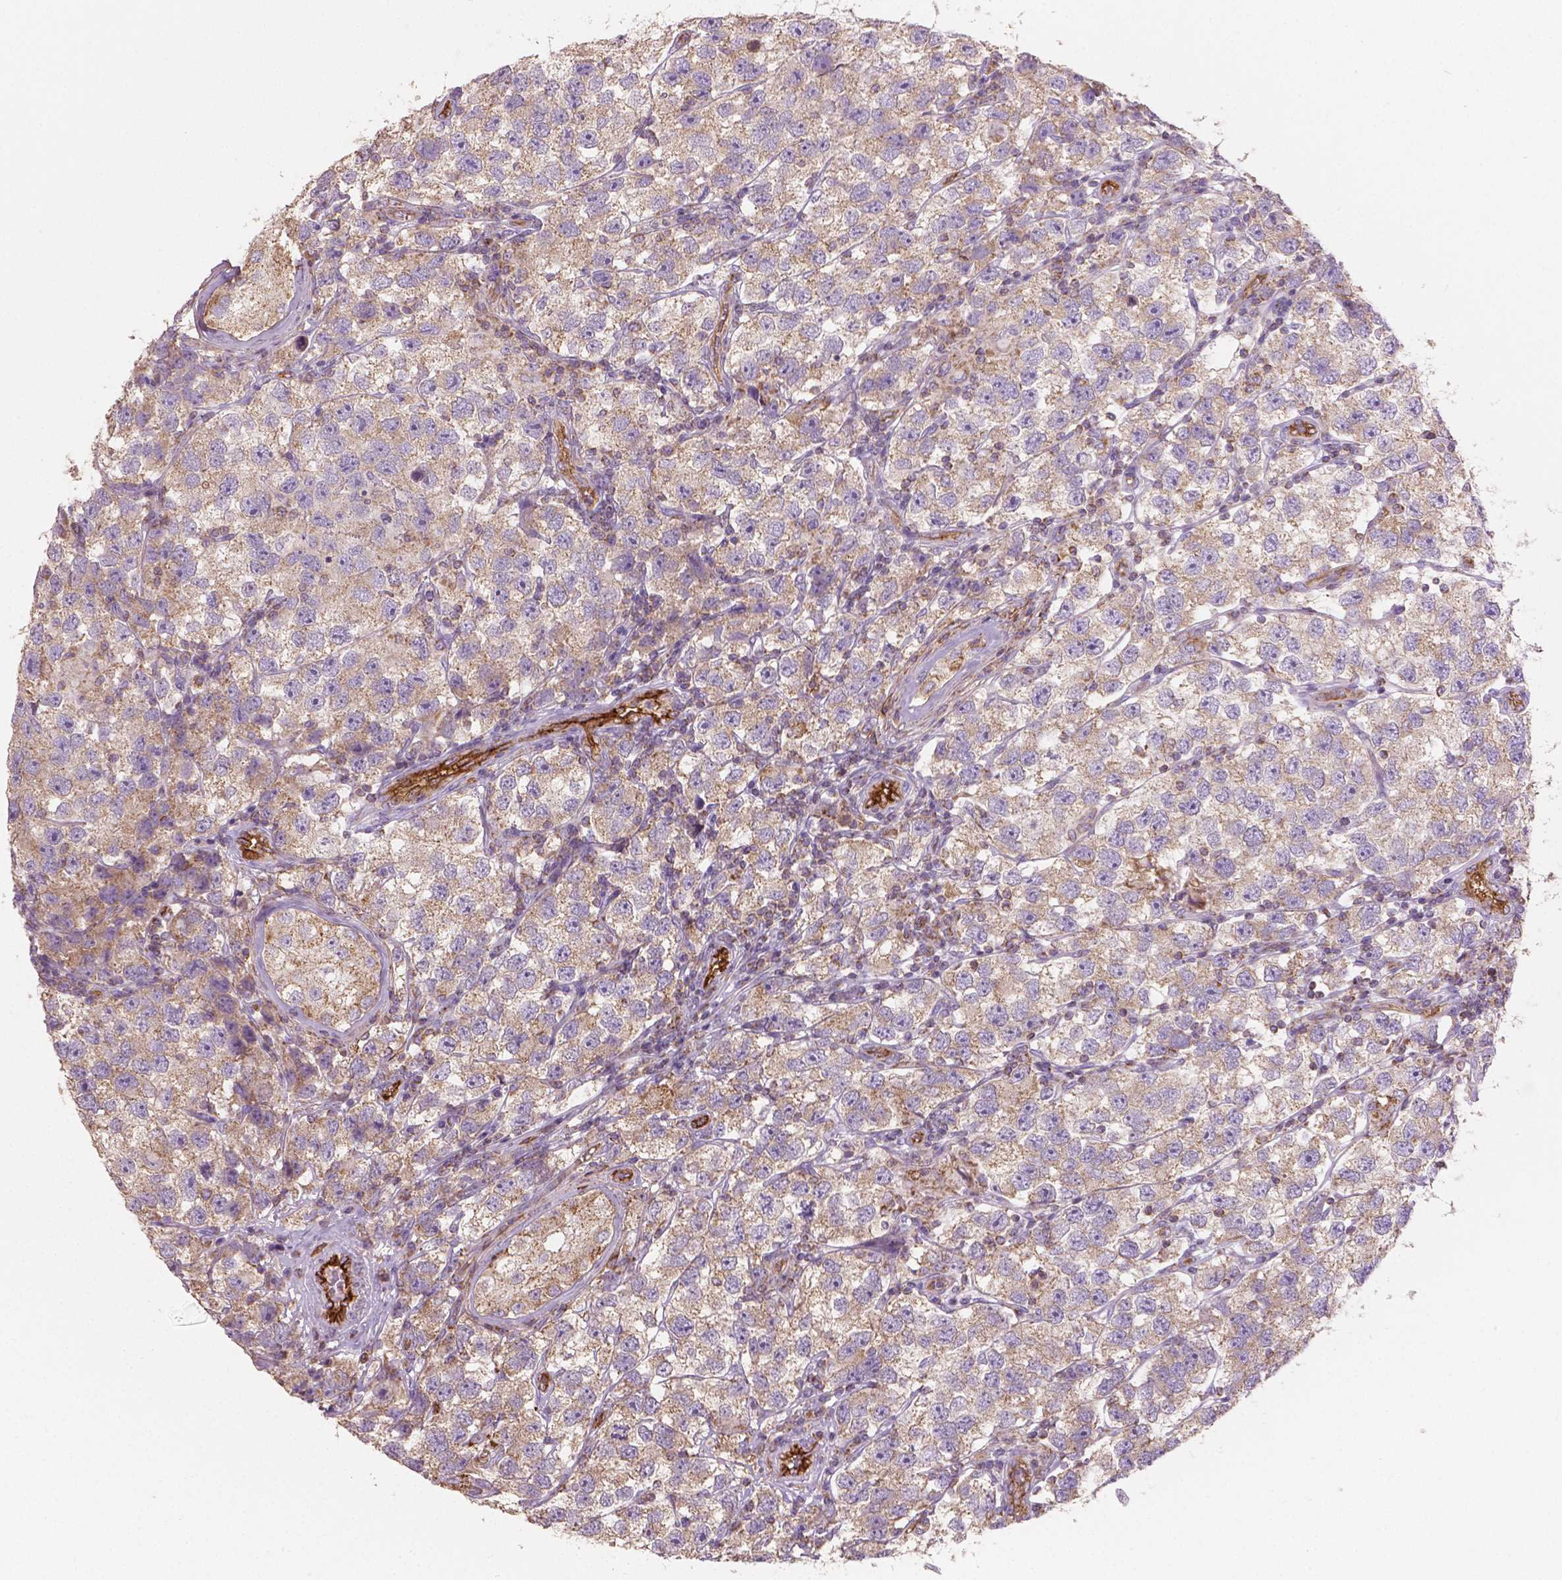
{"staining": {"intensity": "weak", "quantity": ">75%", "location": "cytoplasmic/membranous"}, "tissue": "testis cancer", "cell_type": "Tumor cells", "image_type": "cancer", "snomed": [{"axis": "morphology", "description": "Seminoma, NOS"}, {"axis": "topography", "description": "Testis"}], "caption": "Weak cytoplasmic/membranous positivity for a protein is appreciated in about >75% of tumor cells of testis cancer using immunohistochemistry (IHC).", "gene": "TCAF1", "patient": {"sex": "male", "age": 26}}